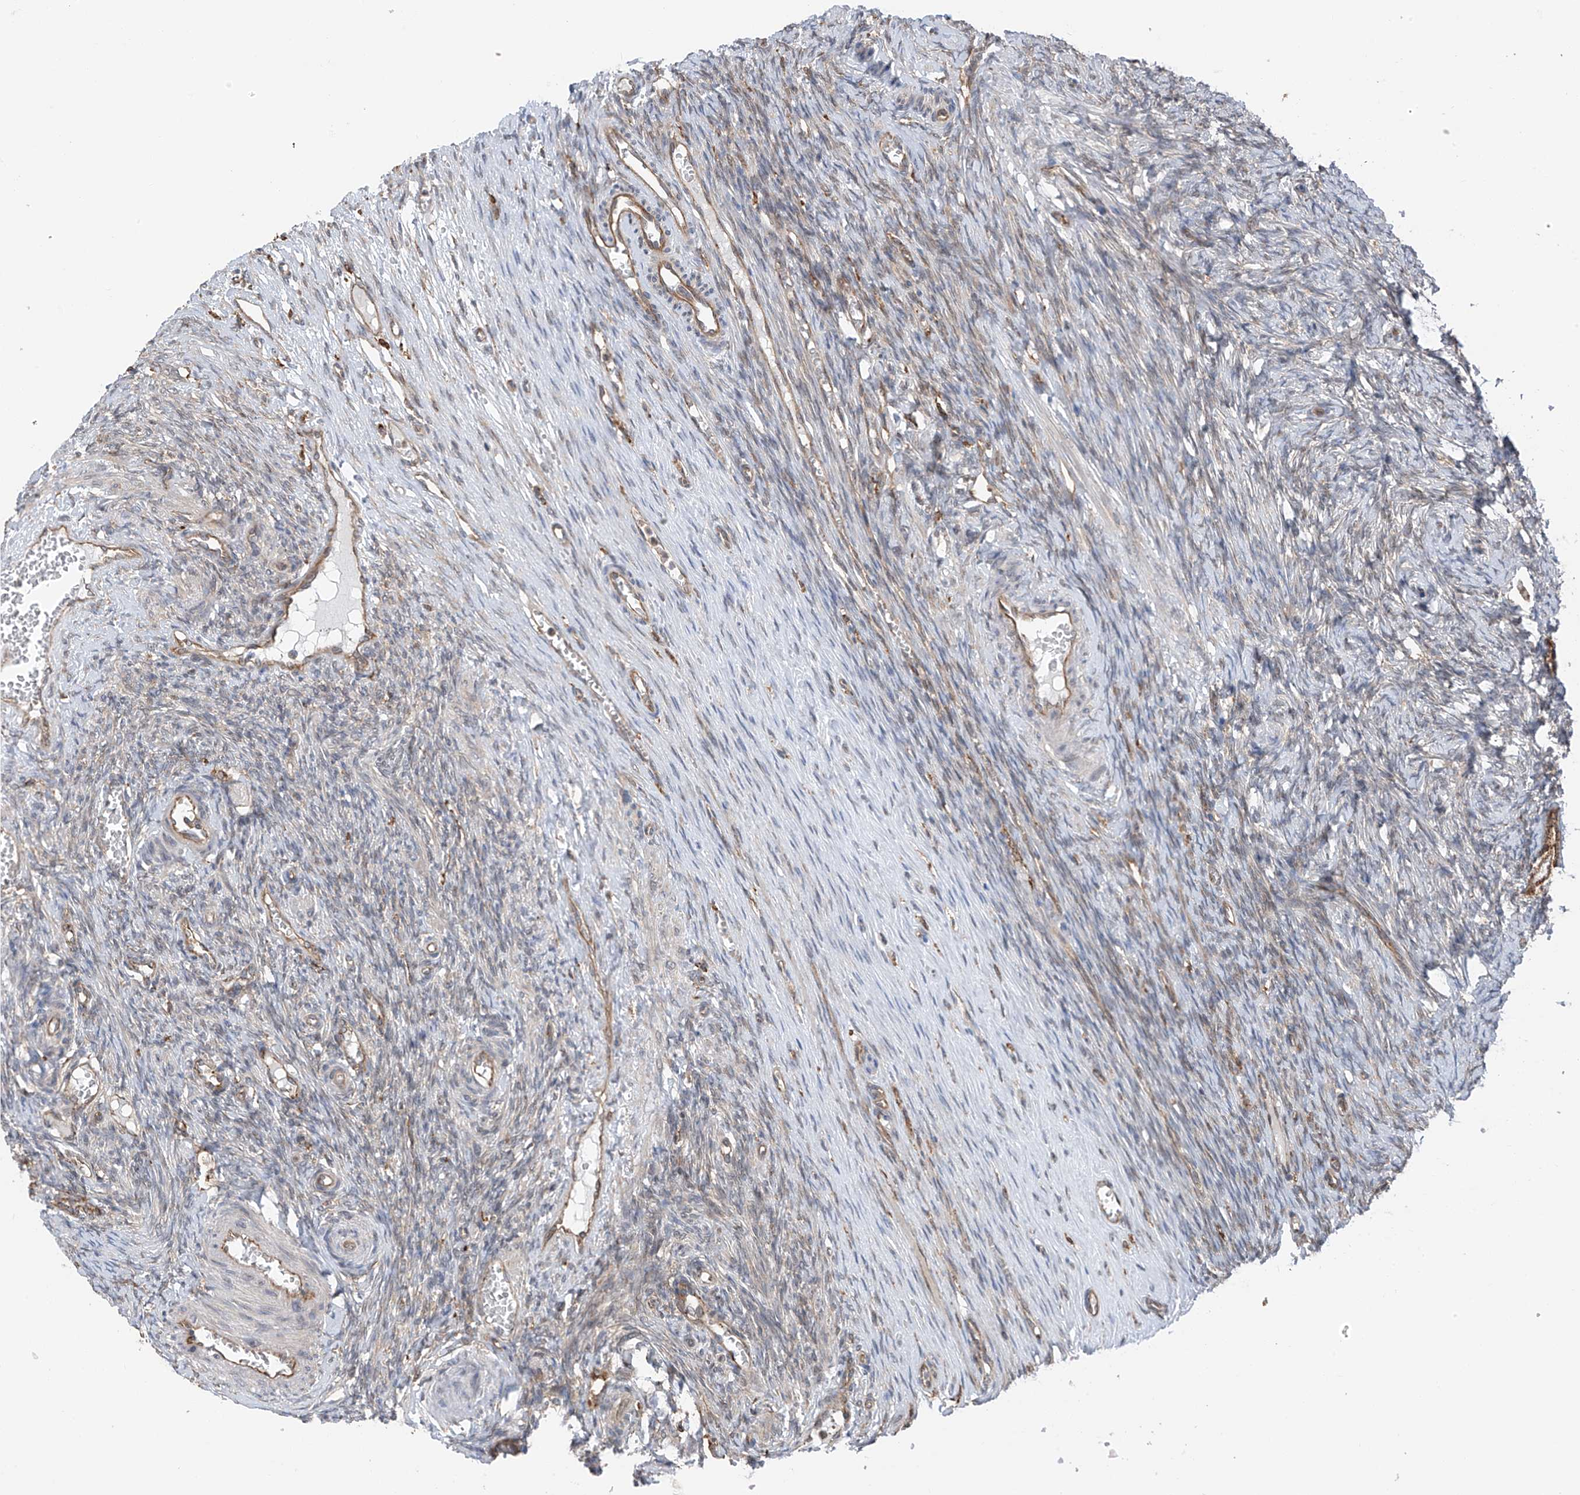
{"staining": {"intensity": "weak", "quantity": ">75%", "location": "cytoplasmic/membranous"}, "tissue": "ovary", "cell_type": "Follicle cells", "image_type": "normal", "snomed": [{"axis": "morphology", "description": "Adenocarcinoma, NOS"}, {"axis": "topography", "description": "Endometrium"}], "caption": "Ovary stained with immunohistochemistry displays weak cytoplasmic/membranous expression in approximately >75% of follicle cells. Nuclei are stained in blue.", "gene": "ZNF189", "patient": {"sex": "female", "age": 32}}